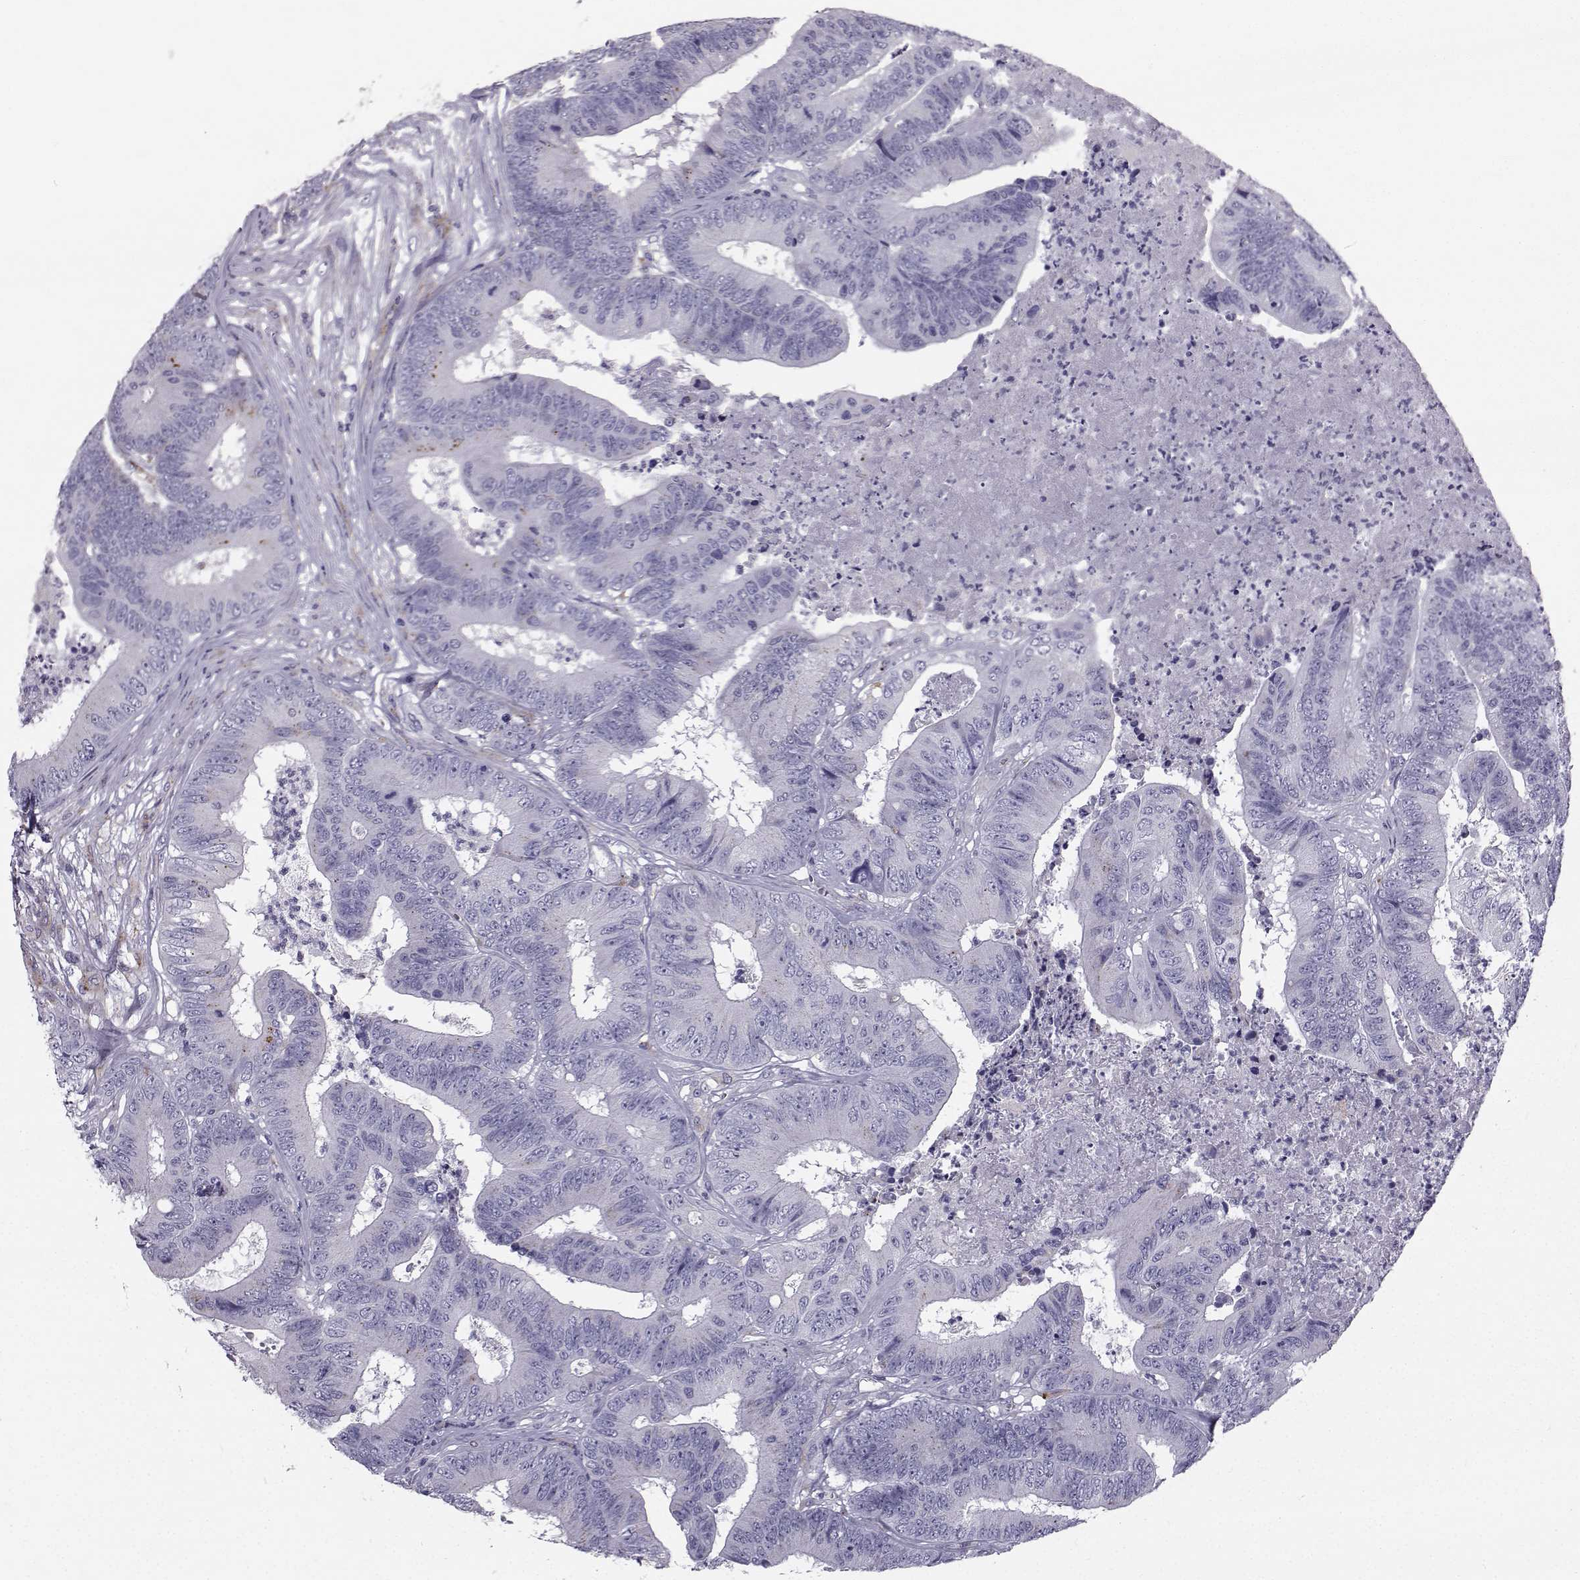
{"staining": {"intensity": "negative", "quantity": "none", "location": "none"}, "tissue": "colorectal cancer", "cell_type": "Tumor cells", "image_type": "cancer", "snomed": [{"axis": "morphology", "description": "Adenocarcinoma, NOS"}, {"axis": "topography", "description": "Colon"}], "caption": "Immunohistochemistry micrograph of adenocarcinoma (colorectal) stained for a protein (brown), which reveals no staining in tumor cells.", "gene": "CALCR", "patient": {"sex": "male", "age": 84}}